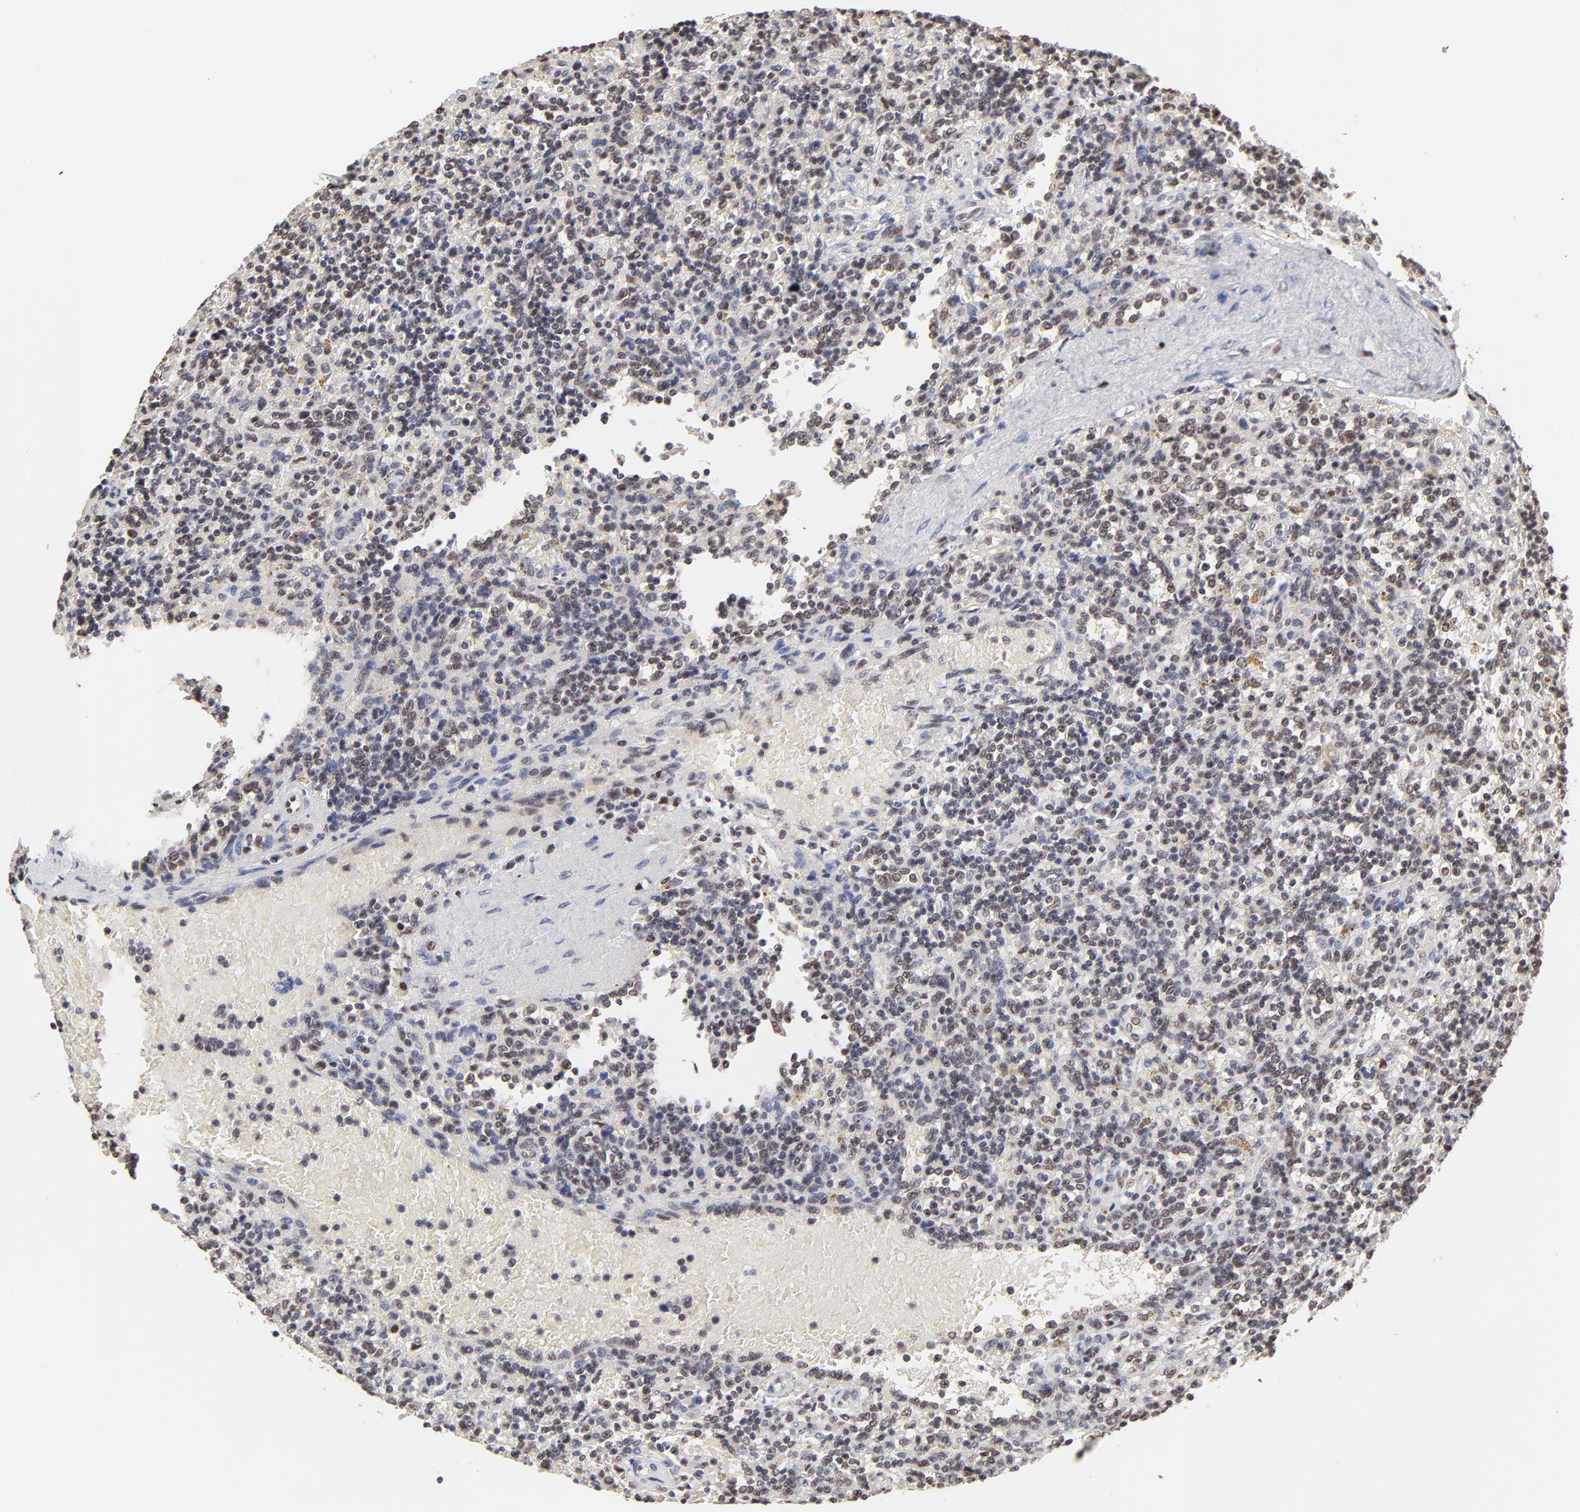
{"staining": {"intensity": "weak", "quantity": "25%-75%", "location": "nuclear"}, "tissue": "lymphoma", "cell_type": "Tumor cells", "image_type": "cancer", "snomed": [{"axis": "morphology", "description": "Malignant lymphoma, non-Hodgkin's type, Low grade"}, {"axis": "topography", "description": "Spleen"}], "caption": "Low-grade malignant lymphoma, non-Hodgkin's type stained for a protein demonstrates weak nuclear positivity in tumor cells. (Brightfield microscopy of DAB IHC at high magnification).", "gene": "DSN1", "patient": {"sex": "male", "age": 67}}